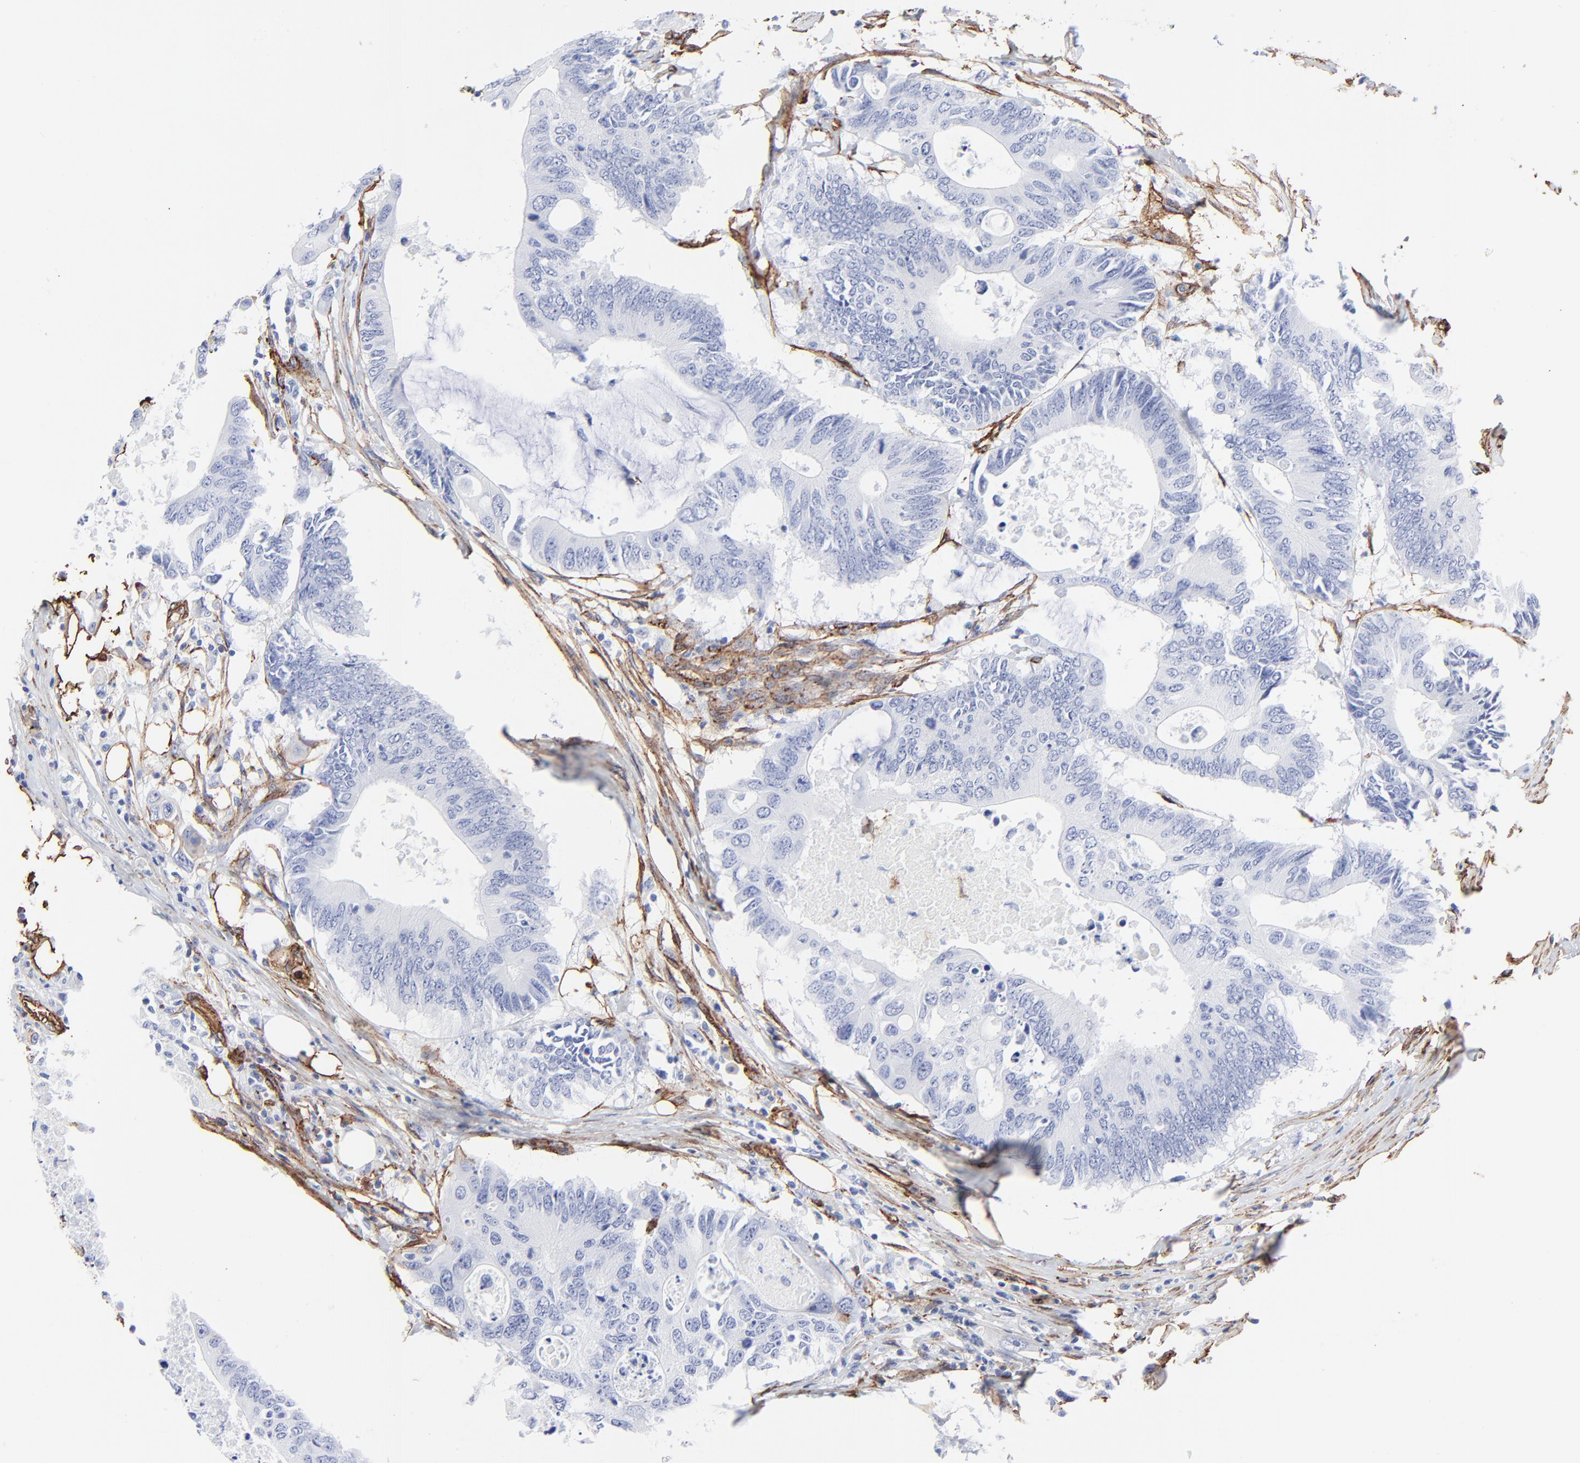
{"staining": {"intensity": "negative", "quantity": "none", "location": "none"}, "tissue": "colorectal cancer", "cell_type": "Tumor cells", "image_type": "cancer", "snomed": [{"axis": "morphology", "description": "Adenocarcinoma, NOS"}, {"axis": "topography", "description": "Colon"}], "caption": "Adenocarcinoma (colorectal) was stained to show a protein in brown. There is no significant staining in tumor cells.", "gene": "CAV1", "patient": {"sex": "male", "age": 71}}